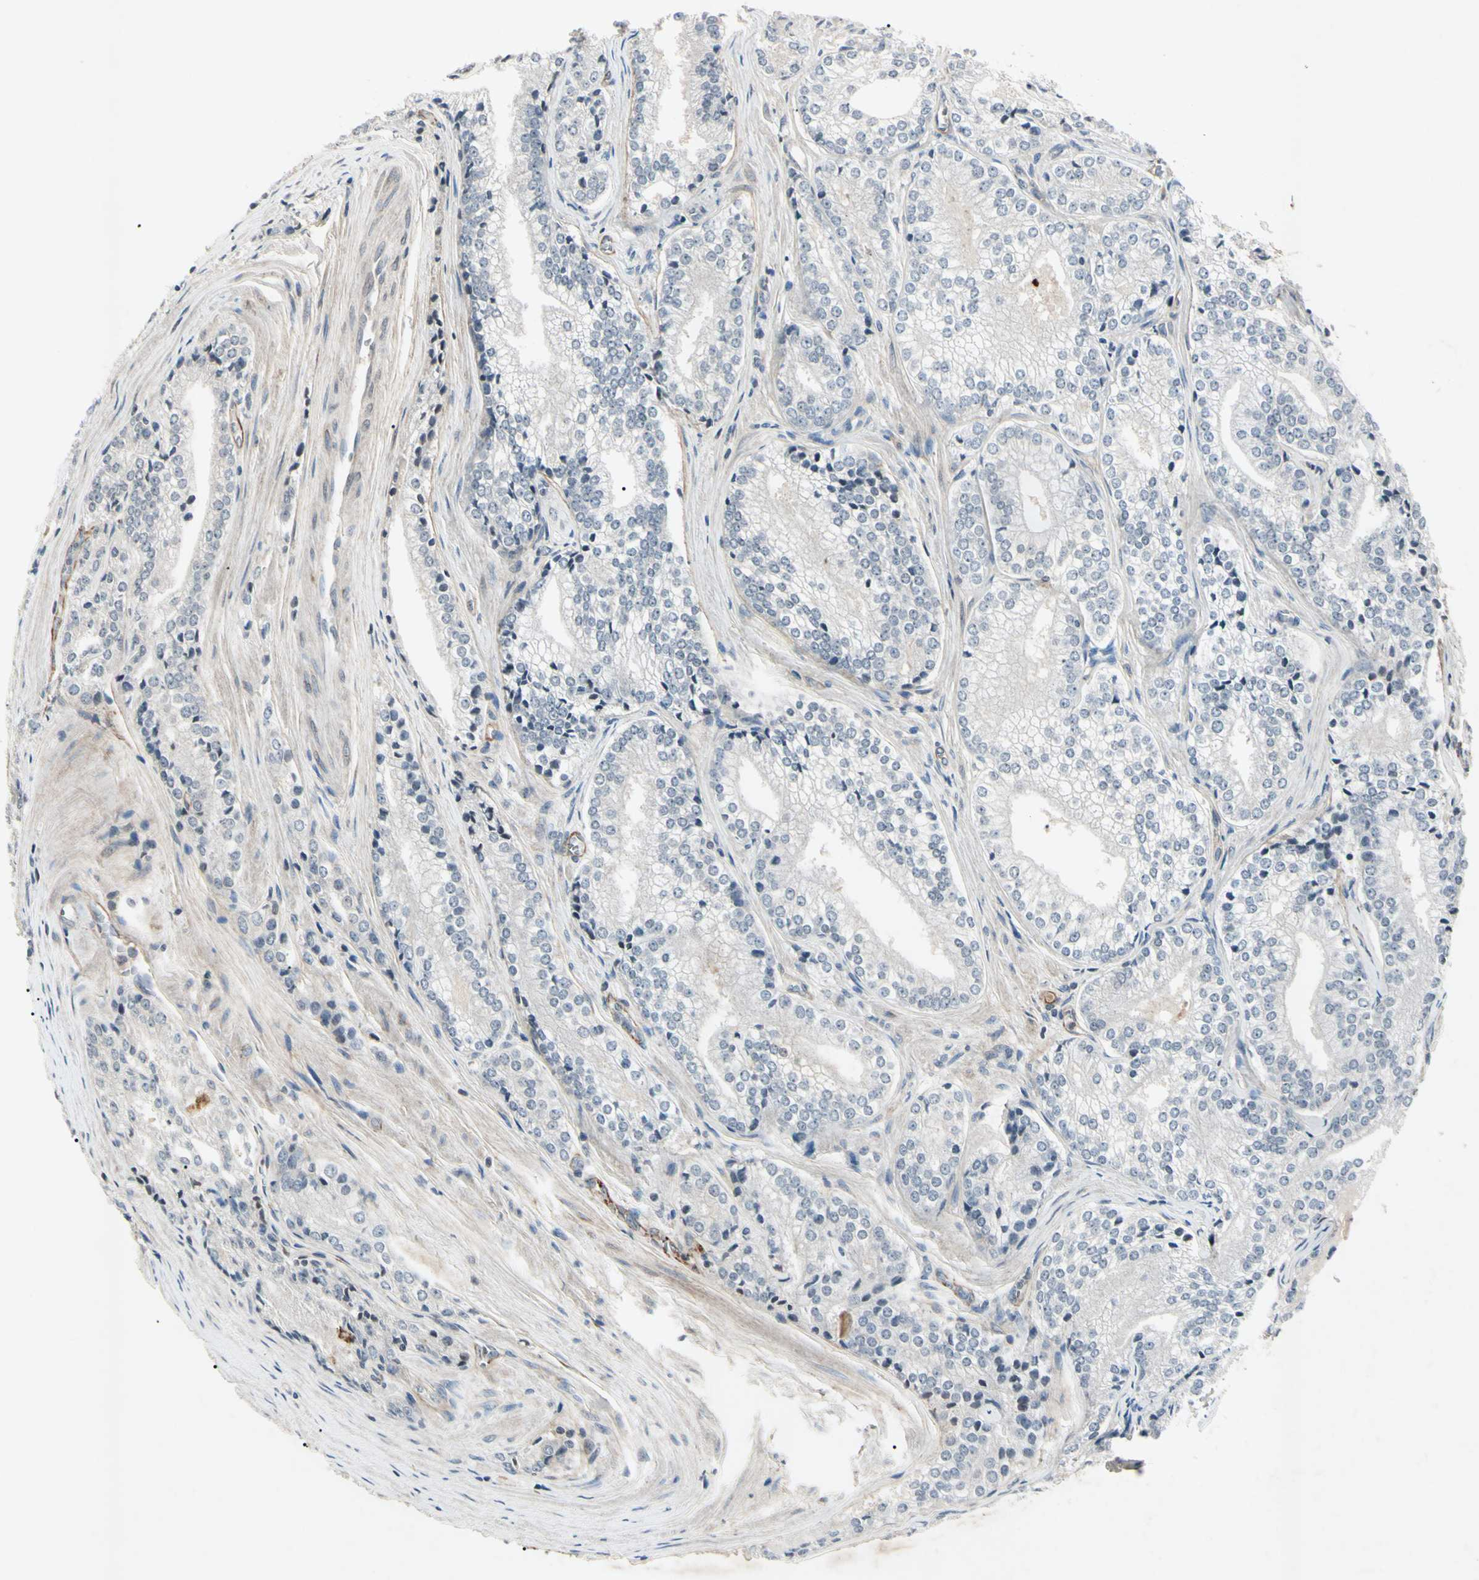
{"staining": {"intensity": "negative", "quantity": "none", "location": "none"}, "tissue": "prostate cancer", "cell_type": "Tumor cells", "image_type": "cancer", "snomed": [{"axis": "morphology", "description": "Adenocarcinoma, Low grade"}, {"axis": "topography", "description": "Prostate"}], "caption": "Human prostate cancer (adenocarcinoma (low-grade)) stained for a protein using immunohistochemistry (IHC) demonstrates no staining in tumor cells.", "gene": "AEBP1", "patient": {"sex": "male", "age": 60}}